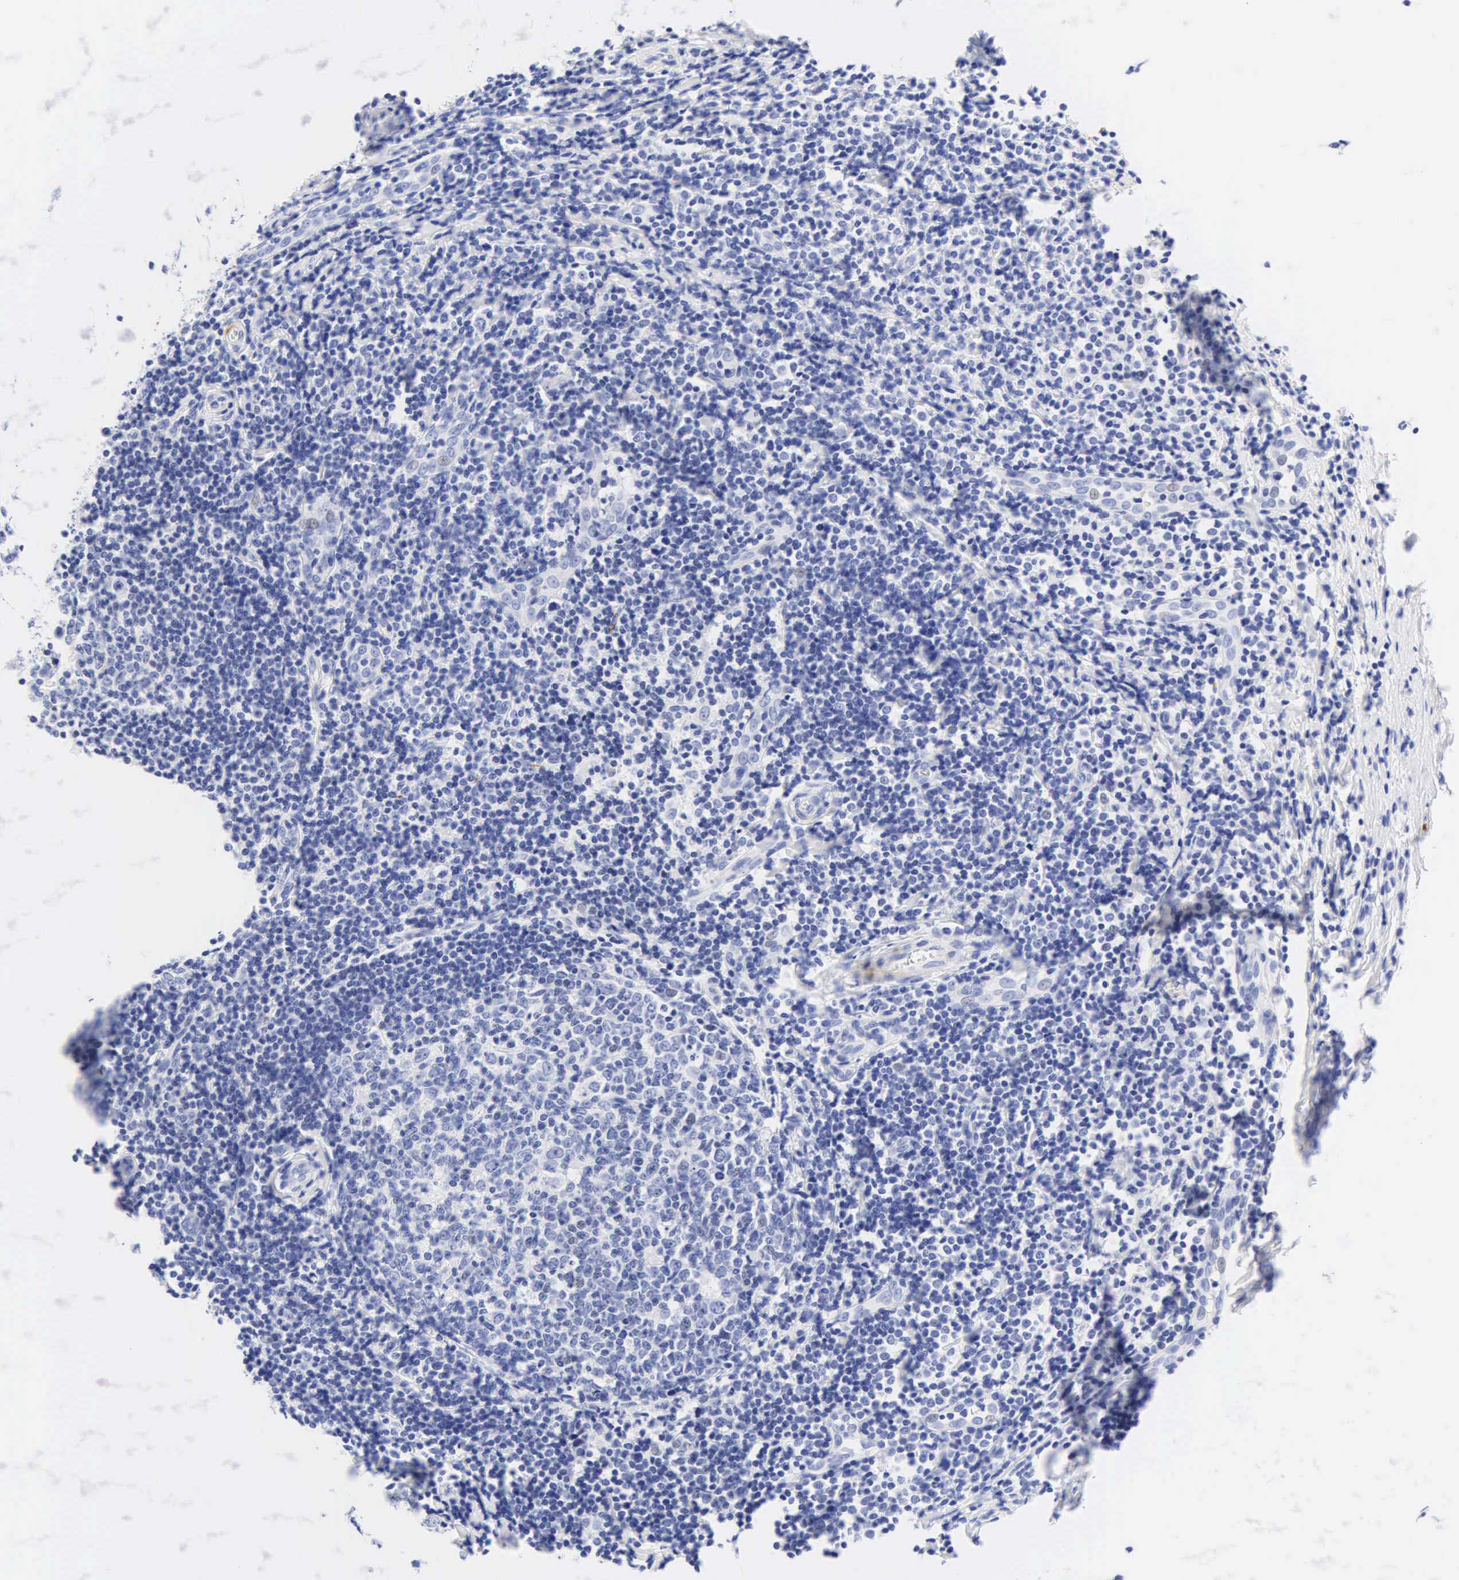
{"staining": {"intensity": "negative", "quantity": "none", "location": "none"}, "tissue": "tonsil", "cell_type": "Germinal center cells", "image_type": "normal", "snomed": [{"axis": "morphology", "description": "Normal tissue, NOS"}, {"axis": "topography", "description": "Tonsil"}], "caption": "DAB (3,3'-diaminobenzidine) immunohistochemical staining of normal human tonsil demonstrates no significant staining in germinal center cells.", "gene": "DES", "patient": {"sex": "female", "age": 41}}